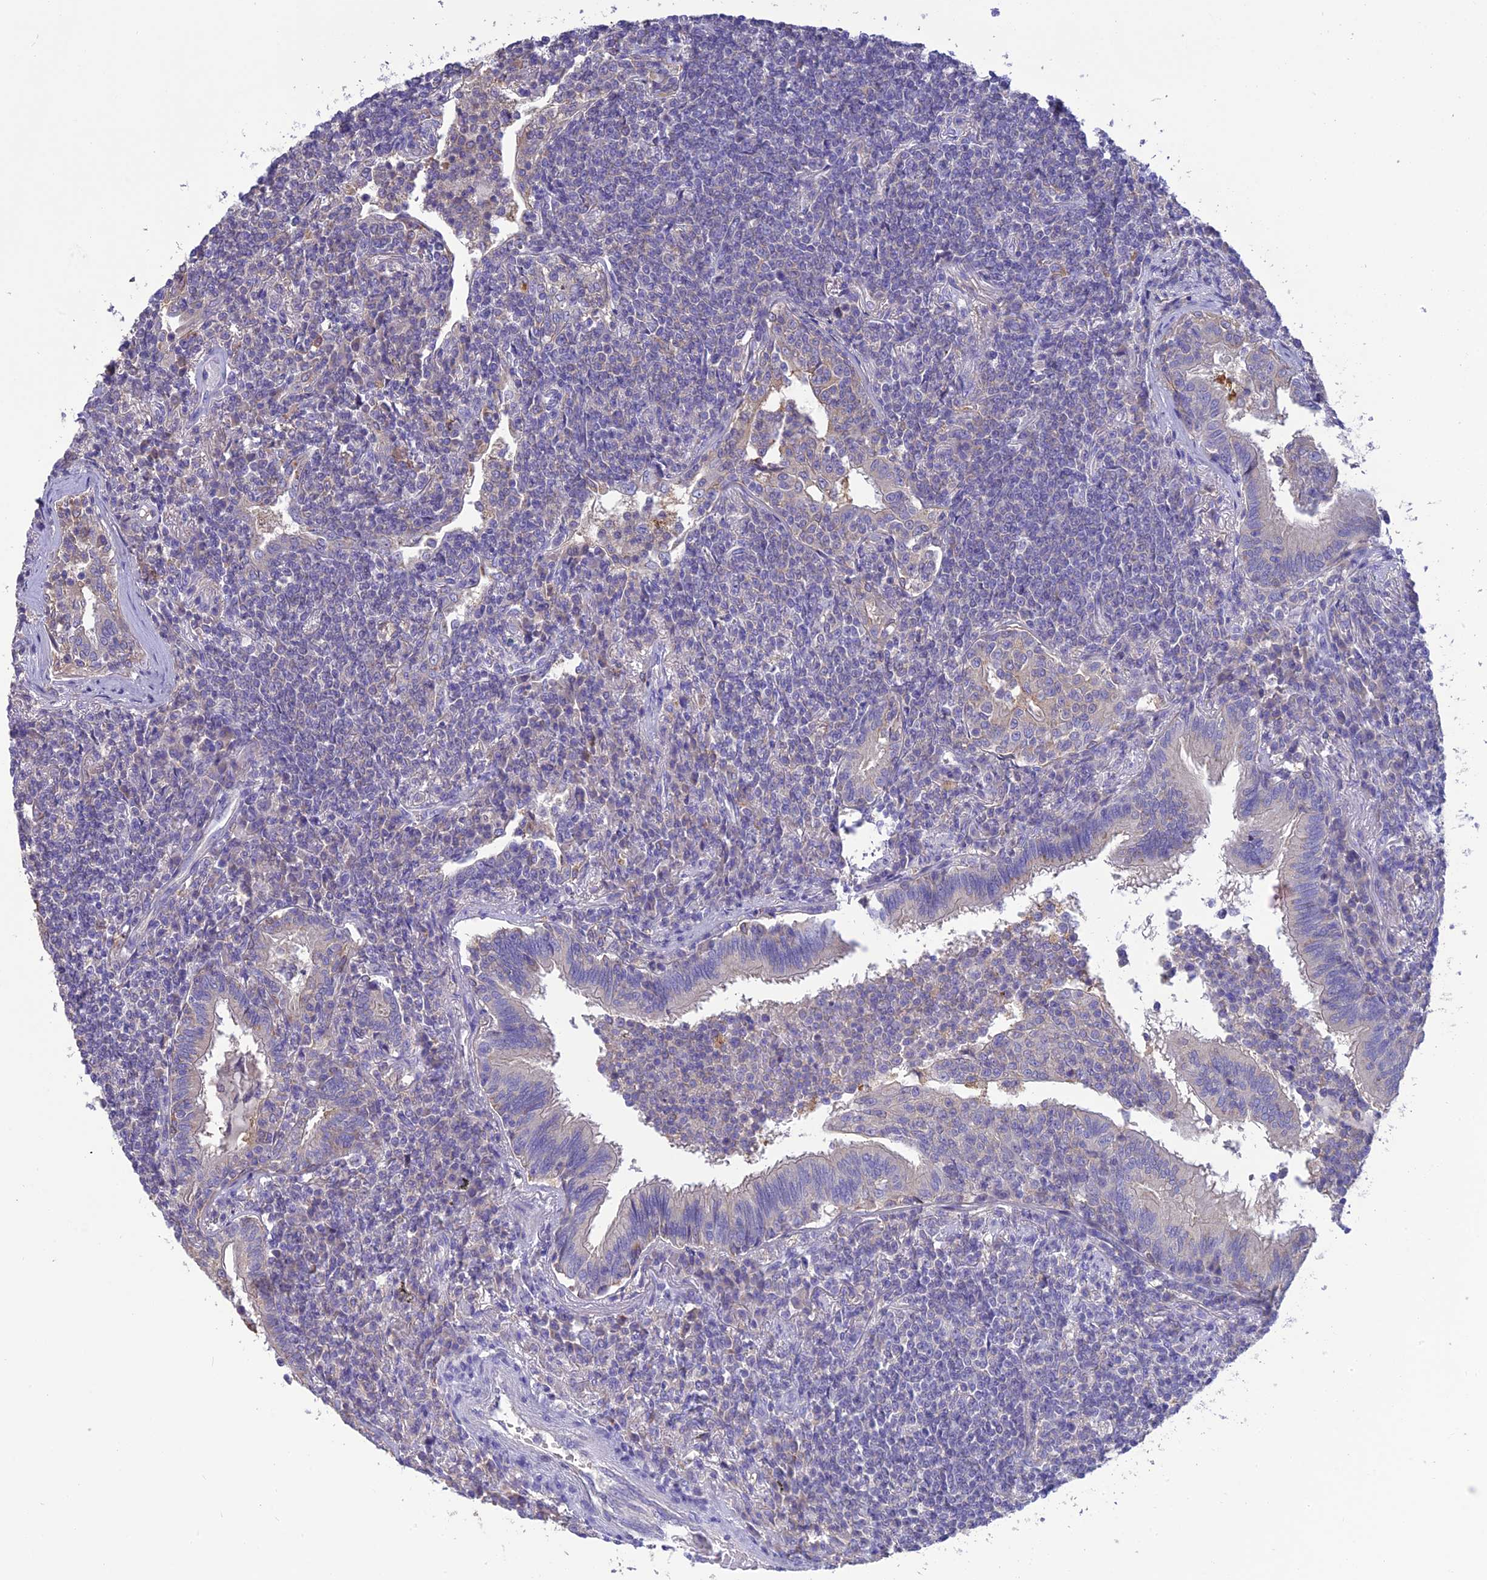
{"staining": {"intensity": "negative", "quantity": "none", "location": "none"}, "tissue": "lymphoma", "cell_type": "Tumor cells", "image_type": "cancer", "snomed": [{"axis": "morphology", "description": "Malignant lymphoma, non-Hodgkin's type, Low grade"}, {"axis": "topography", "description": "Lung"}], "caption": "Protein analysis of low-grade malignant lymphoma, non-Hodgkin's type demonstrates no significant positivity in tumor cells.", "gene": "SFT2D2", "patient": {"sex": "female", "age": 71}}